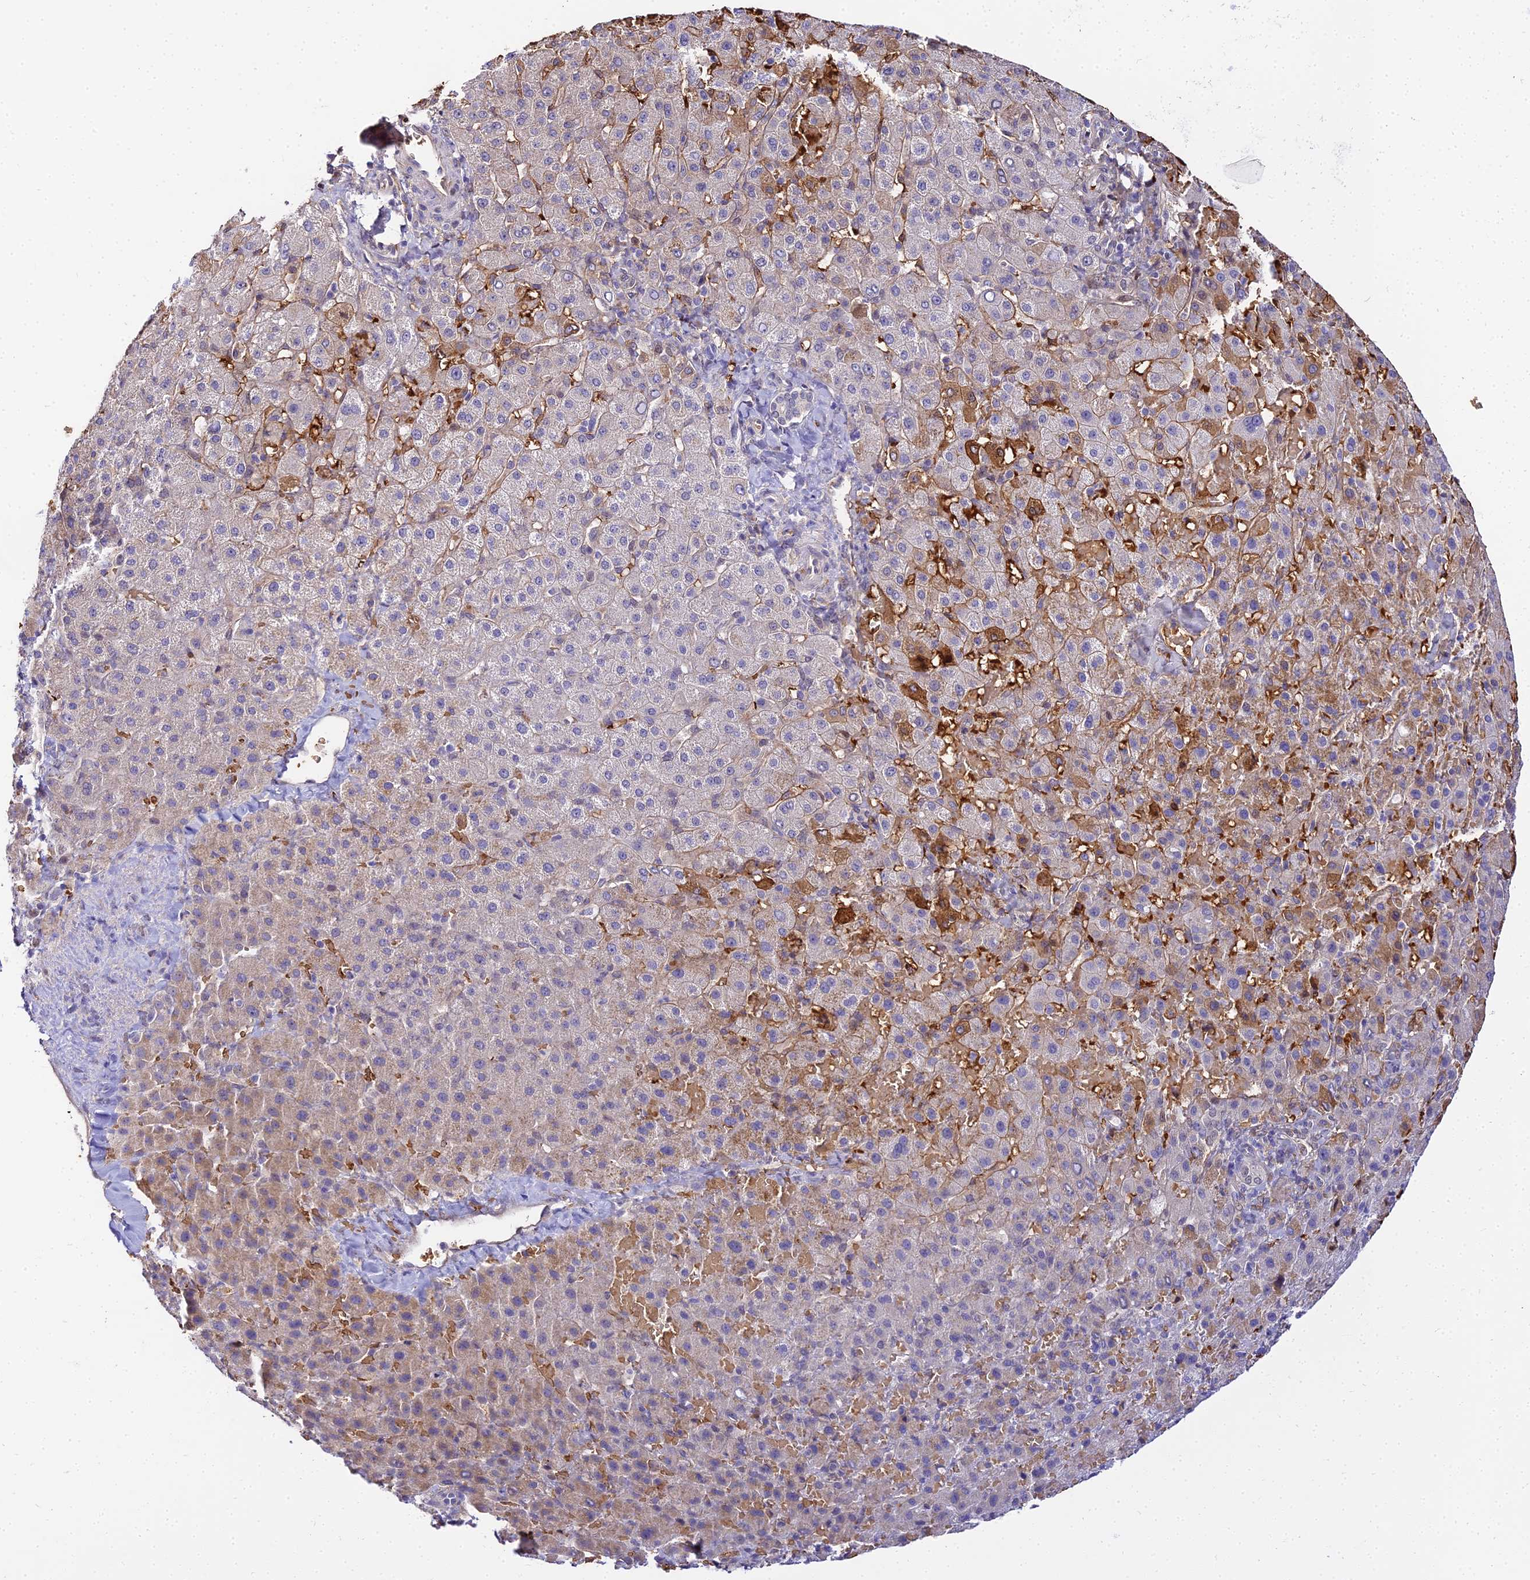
{"staining": {"intensity": "moderate", "quantity": "<25%", "location": "cytoplasmic/membranous"}, "tissue": "liver cancer", "cell_type": "Tumor cells", "image_type": "cancer", "snomed": [{"axis": "morphology", "description": "Carcinoma, Hepatocellular, NOS"}, {"axis": "topography", "description": "Liver"}], "caption": "Human liver hepatocellular carcinoma stained for a protein (brown) exhibits moderate cytoplasmic/membranous positive staining in approximately <25% of tumor cells.", "gene": "BCL9", "patient": {"sex": "female", "age": 58}}